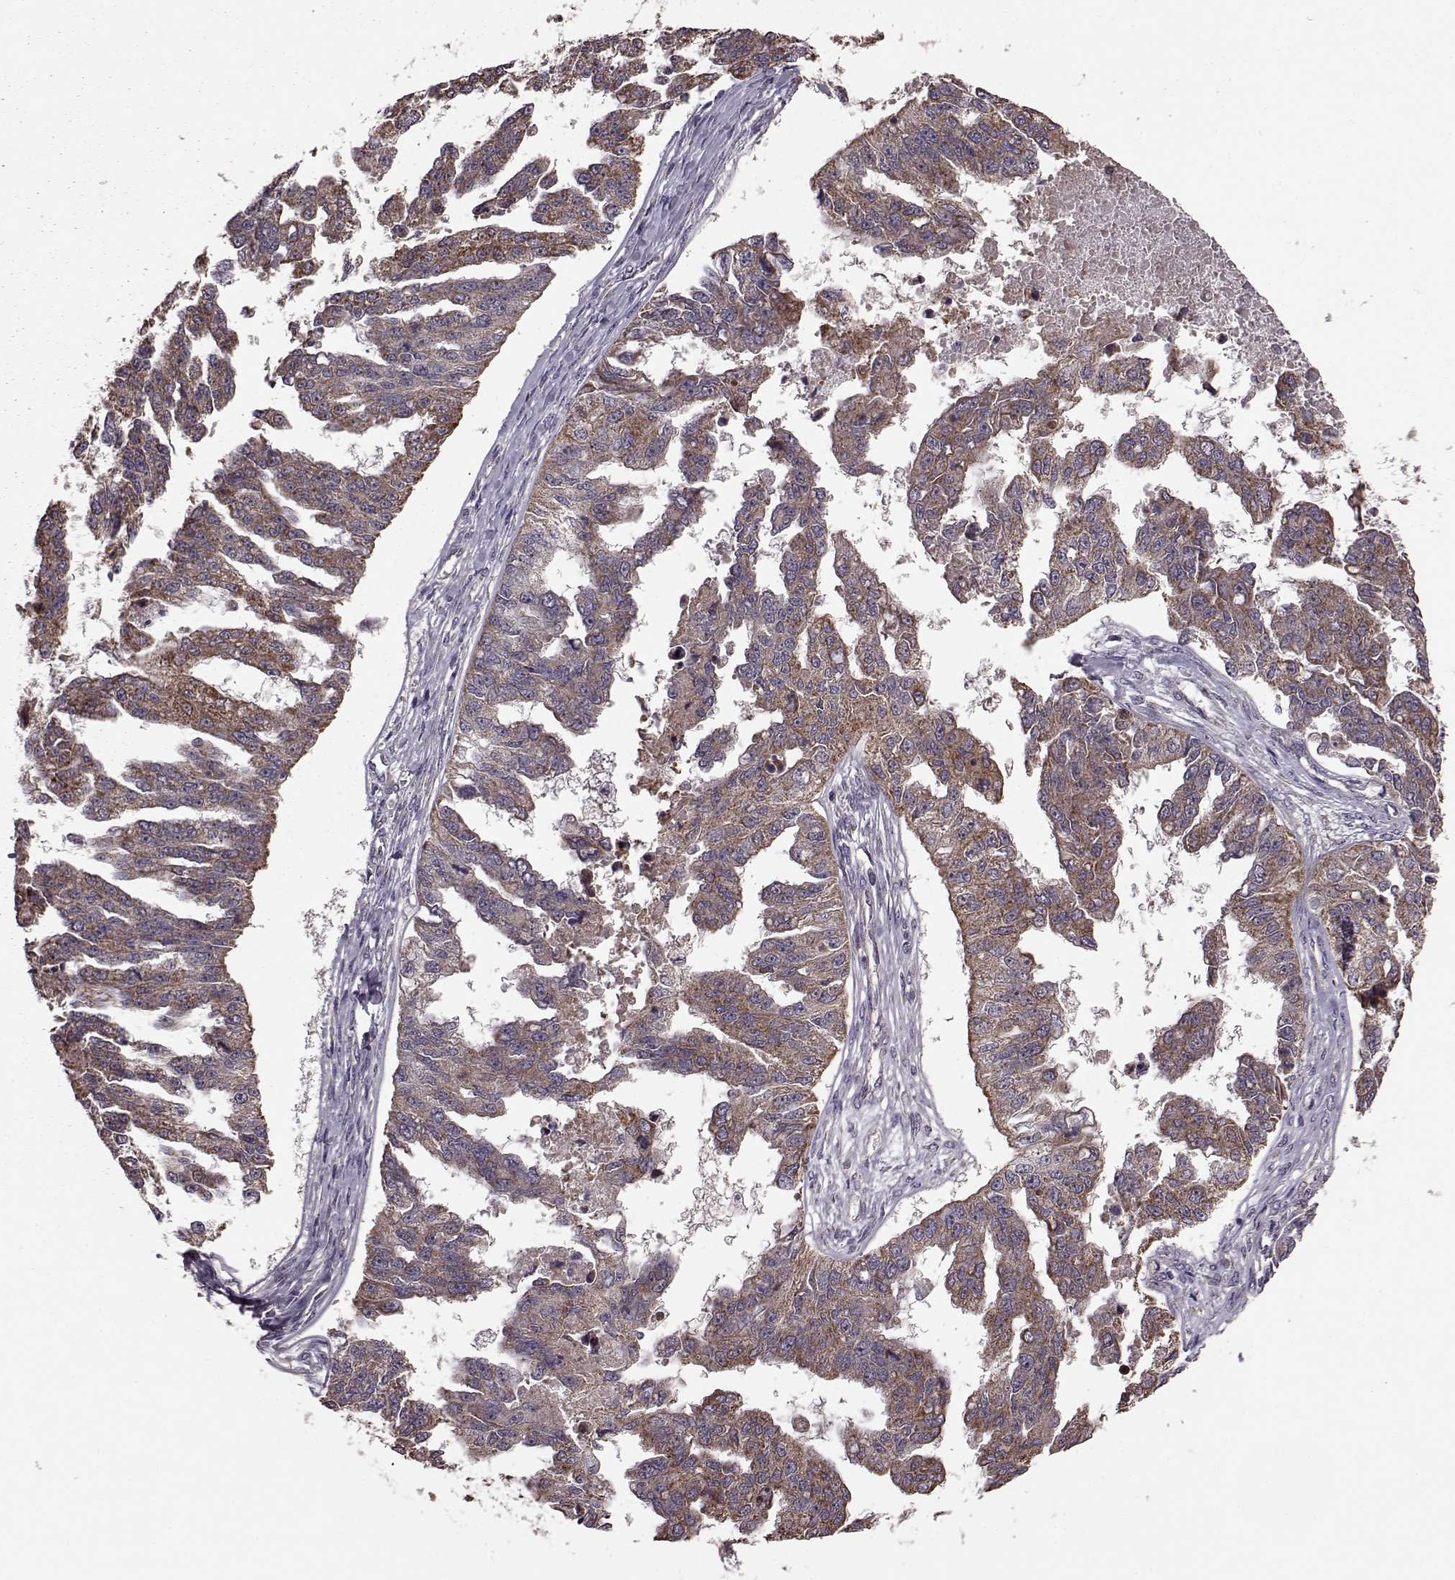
{"staining": {"intensity": "moderate", "quantity": ">75%", "location": "cytoplasmic/membranous"}, "tissue": "ovarian cancer", "cell_type": "Tumor cells", "image_type": "cancer", "snomed": [{"axis": "morphology", "description": "Cystadenocarcinoma, serous, NOS"}, {"axis": "topography", "description": "Ovary"}], "caption": "A high-resolution photomicrograph shows immunohistochemistry (IHC) staining of ovarian serous cystadenocarcinoma, which reveals moderate cytoplasmic/membranous expression in about >75% of tumor cells. The protein of interest is stained brown, and the nuclei are stained in blue (DAB IHC with brightfield microscopy, high magnification).", "gene": "PUDP", "patient": {"sex": "female", "age": 58}}